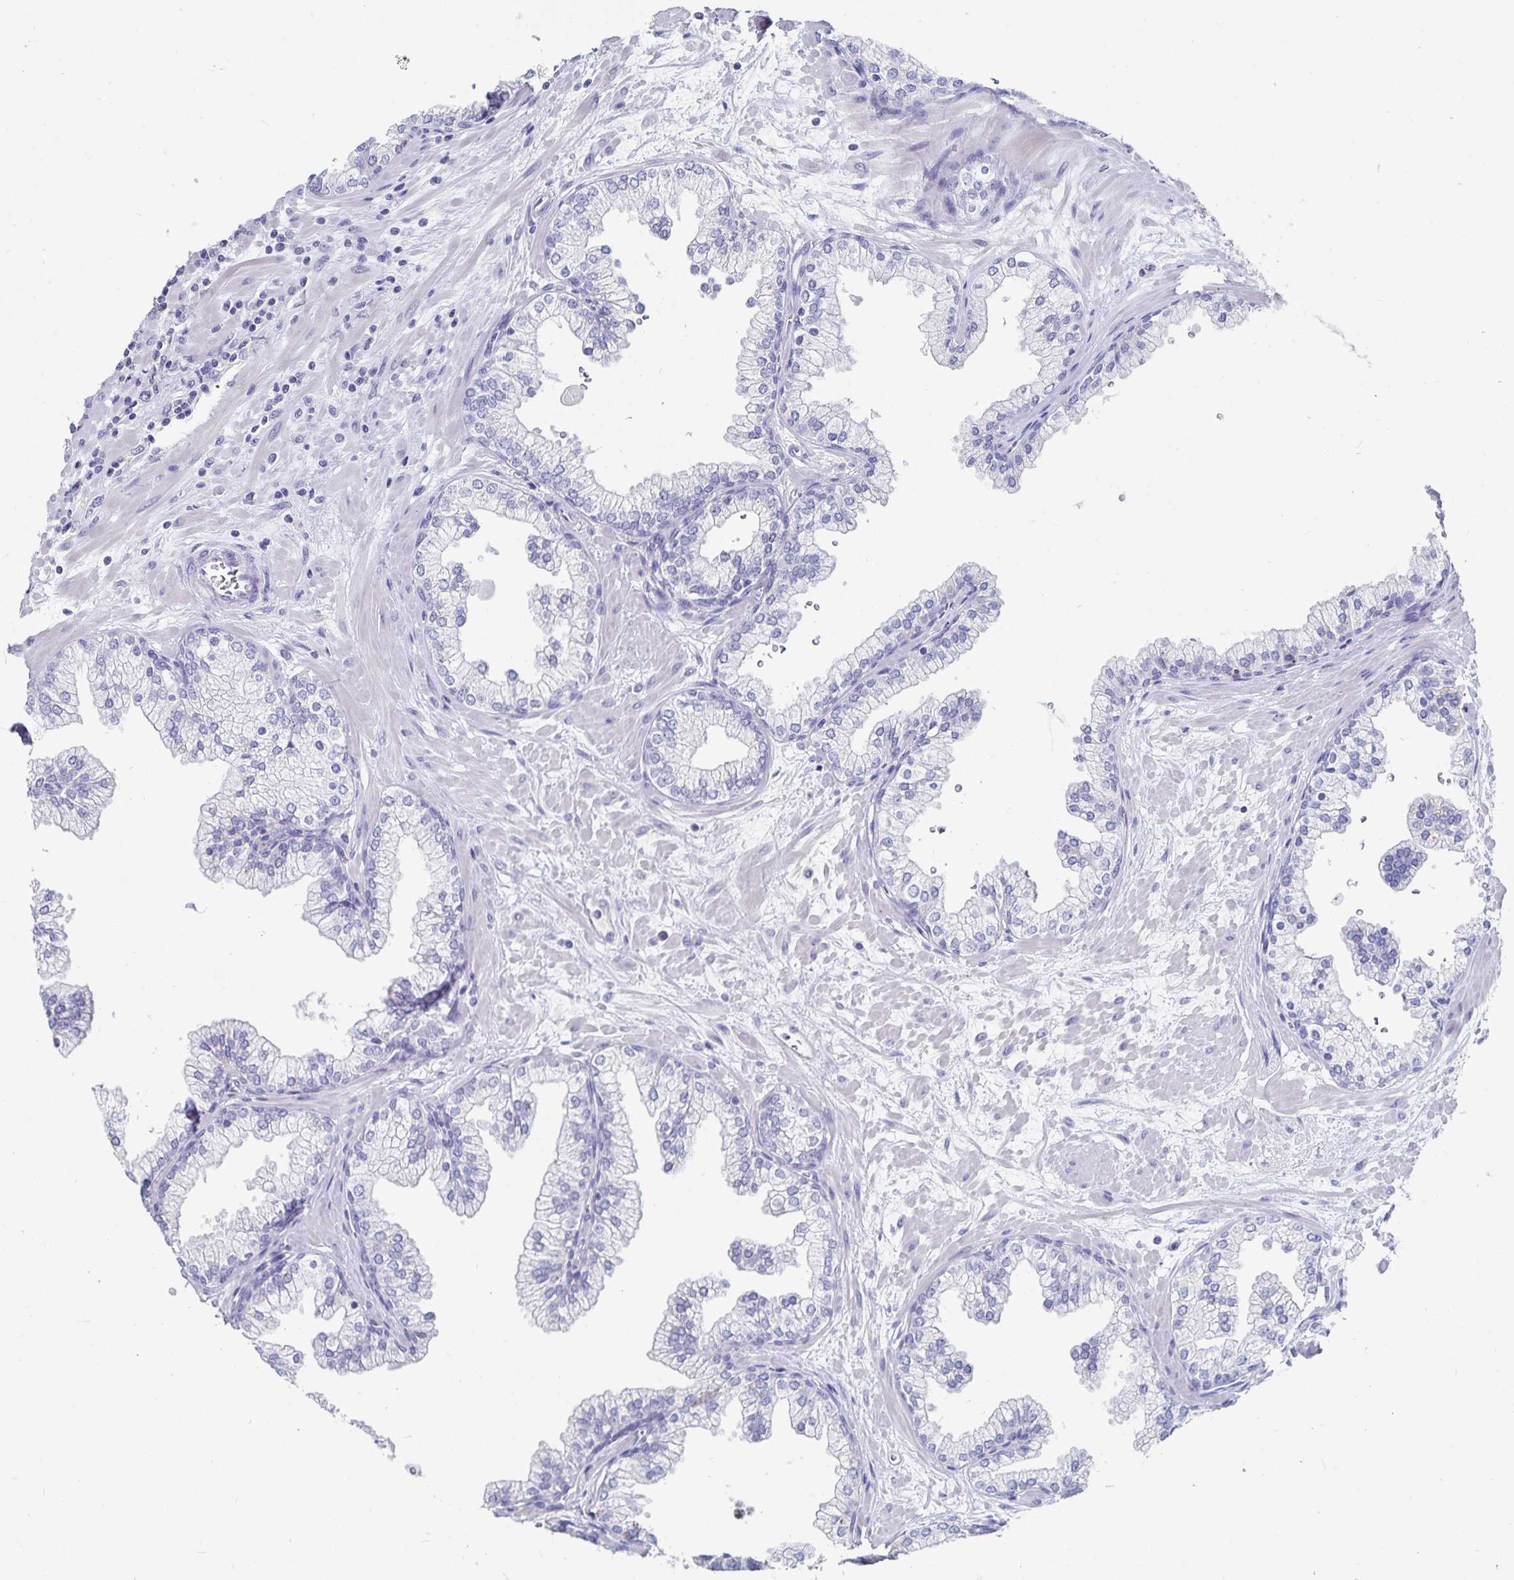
{"staining": {"intensity": "negative", "quantity": "none", "location": "none"}, "tissue": "prostate", "cell_type": "Glandular cells", "image_type": "normal", "snomed": [{"axis": "morphology", "description": "Normal tissue, NOS"}, {"axis": "topography", "description": "Prostate"}, {"axis": "topography", "description": "Peripheral nerve tissue"}], "caption": "This is a micrograph of immunohistochemistry staining of normal prostate, which shows no positivity in glandular cells.", "gene": "CFAP69", "patient": {"sex": "male", "age": 61}}